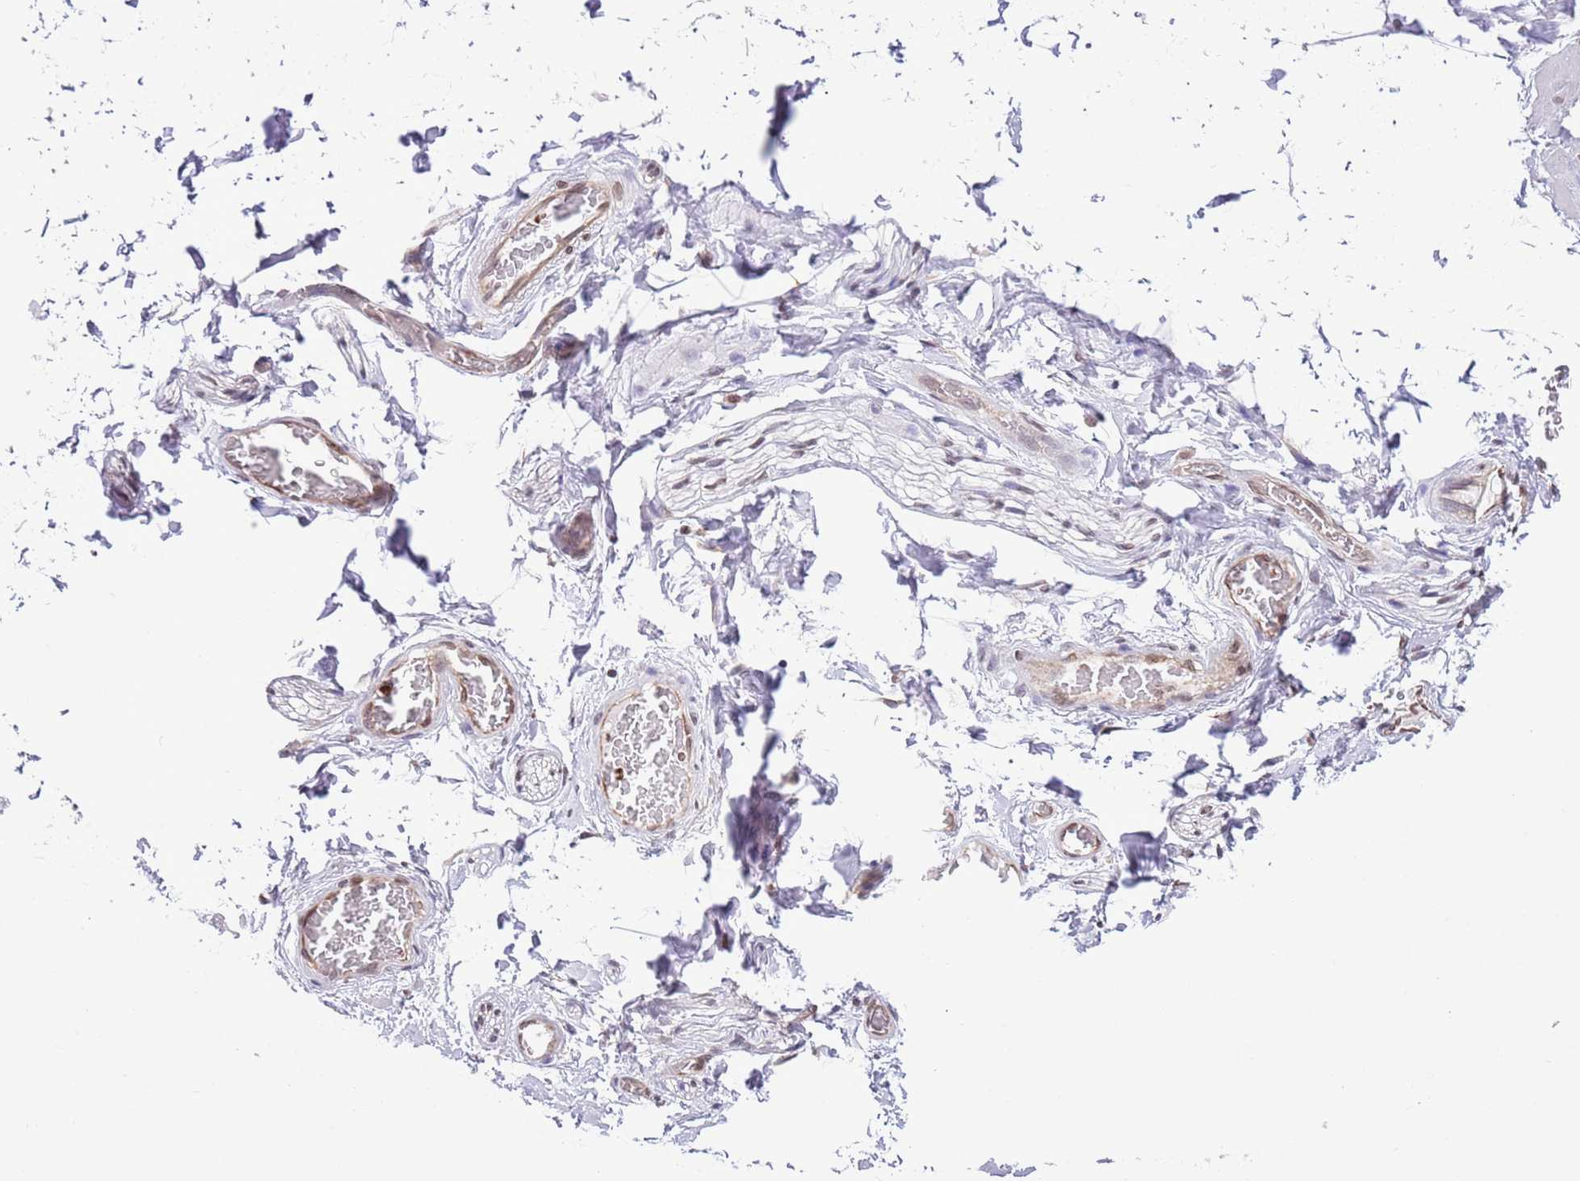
{"staining": {"intensity": "negative", "quantity": "none", "location": "none"}, "tissue": "adipose tissue", "cell_type": "Adipocytes", "image_type": "normal", "snomed": [{"axis": "morphology", "description": "Normal tissue, NOS"}, {"axis": "topography", "description": "Soft tissue"}, {"axis": "topography", "description": "Adipose tissue"}, {"axis": "topography", "description": "Vascular tissue"}, {"axis": "topography", "description": "Peripheral nerve tissue"}], "caption": "IHC of benign human adipose tissue displays no staining in adipocytes.", "gene": "NRIP1", "patient": {"sex": "male", "age": 46}}